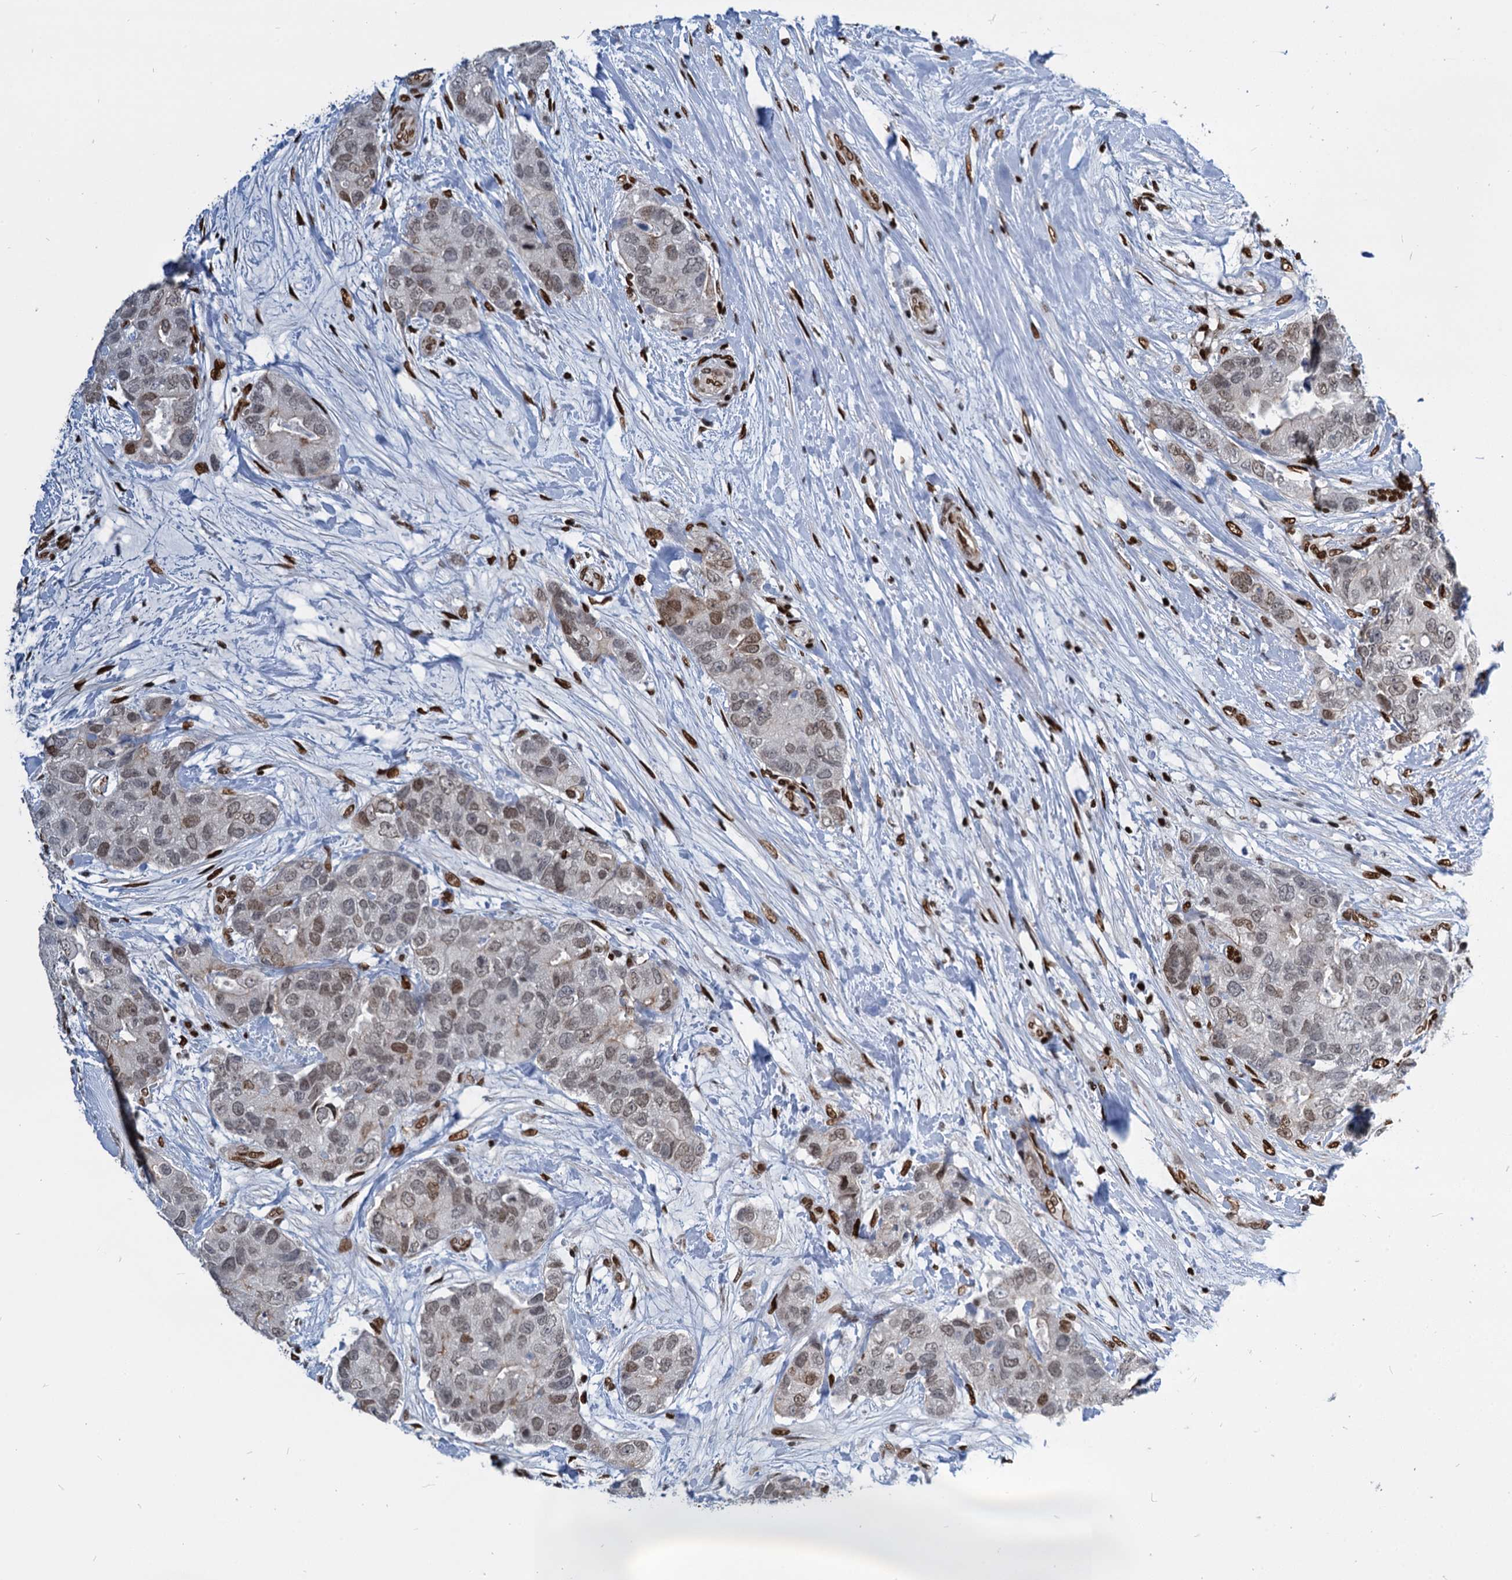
{"staining": {"intensity": "moderate", "quantity": "25%-75%", "location": "nuclear"}, "tissue": "breast cancer", "cell_type": "Tumor cells", "image_type": "cancer", "snomed": [{"axis": "morphology", "description": "Duct carcinoma"}, {"axis": "topography", "description": "Breast"}], "caption": "IHC photomicrograph of breast cancer (infiltrating ductal carcinoma) stained for a protein (brown), which shows medium levels of moderate nuclear staining in about 25%-75% of tumor cells.", "gene": "MECP2", "patient": {"sex": "female", "age": 62}}